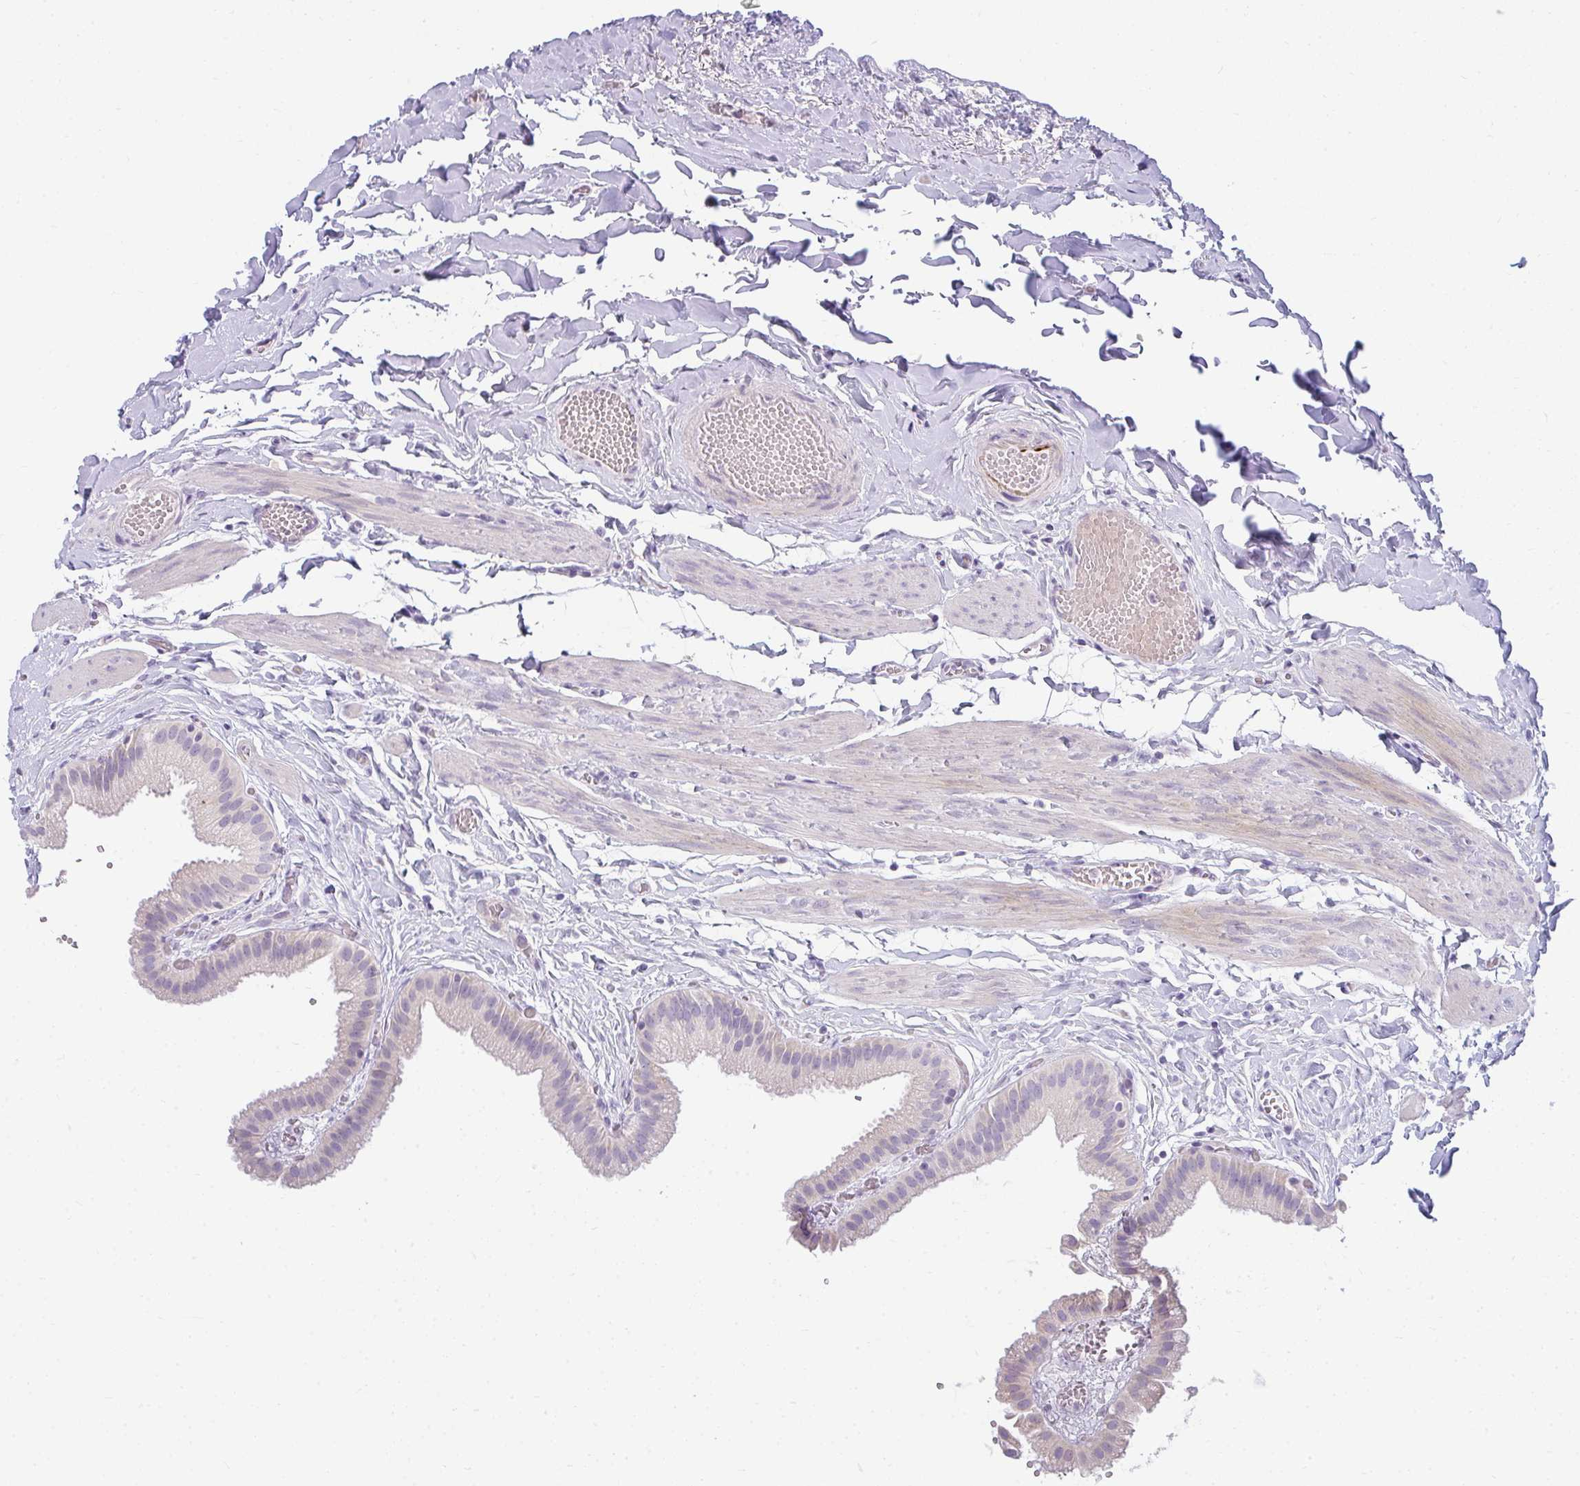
{"staining": {"intensity": "negative", "quantity": "none", "location": "none"}, "tissue": "gallbladder", "cell_type": "Glandular cells", "image_type": "normal", "snomed": [{"axis": "morphology", "description": "Normal tissue, NOS"}, {"axis": "topography", "description": "Gallbladder"}], "caption": "Glandular cells show no significant protein staining in normal gallbladder. Brightfield microscopy of immunohistochemistry stained with DAB (3,3'-diaminobenzidine) (brown) and hematoxylin (blue), captured at high magnification.", "gene": "PPP1R3G", "patient": {"sex": "female", "age": 63}}